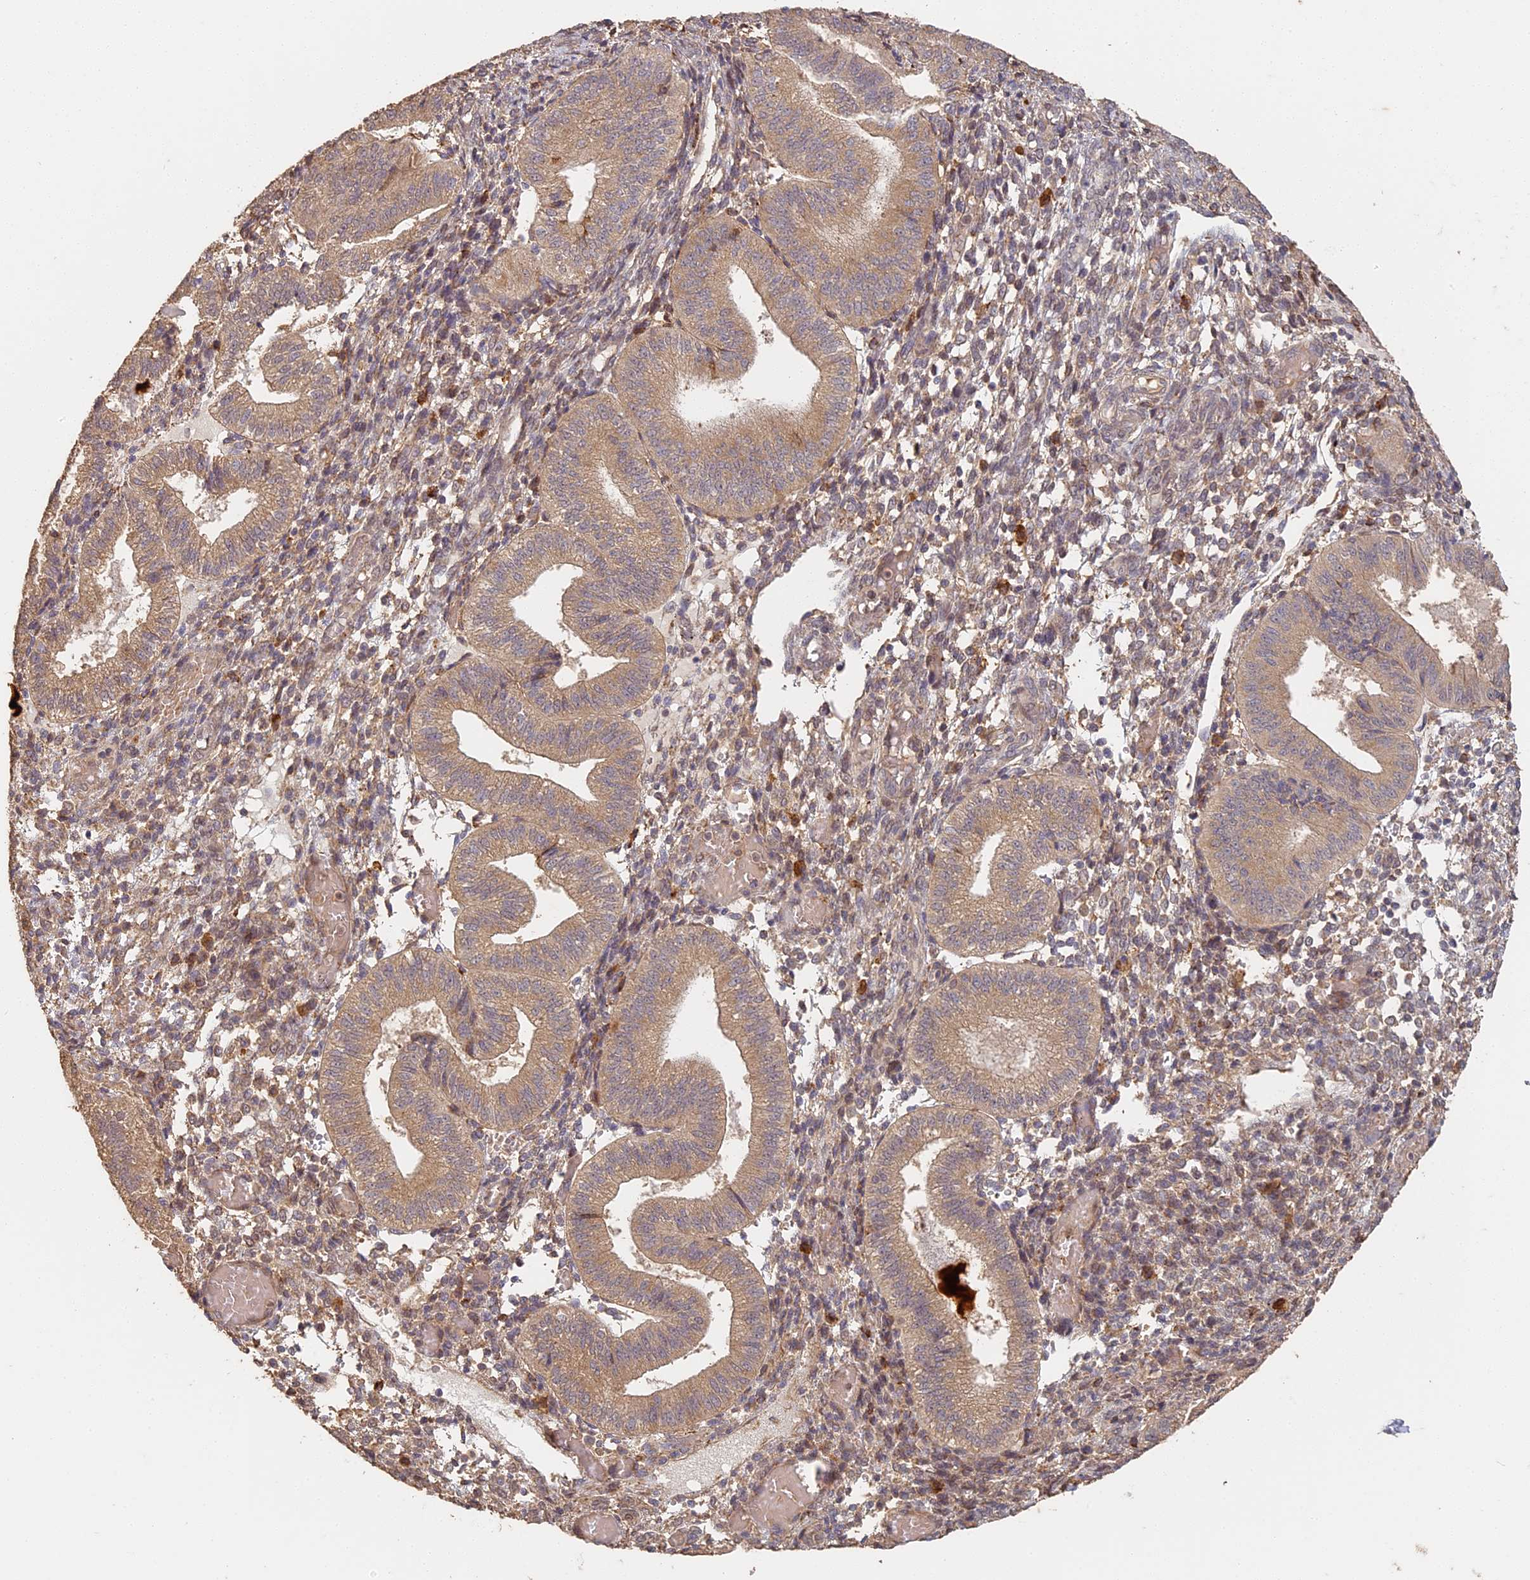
{"staining": {"intensity": "weak", "quantity": ">75%", "location": "cytoplasmic/membranous"}, "tissue": "endometrium", "cell_type": "Cells in endometrial stroma", "image_type": "normal", "snomed": [{"axis": "morphology", "description": "Normal tissue, NOS"}, {"axis": "topography", "description": "Endometrium"}], "caption": "A micrograph of endometrium stained for a protein demonstrates weak cytoplasmic/membranous brown staining in cells in endometrial stroma. (DAB (3,3'-diaminobenzidine) = brown stain, brightfield microscopy at high magnification).", "gene": "STX16", "patient": {"sex": "female", "age": 34}}